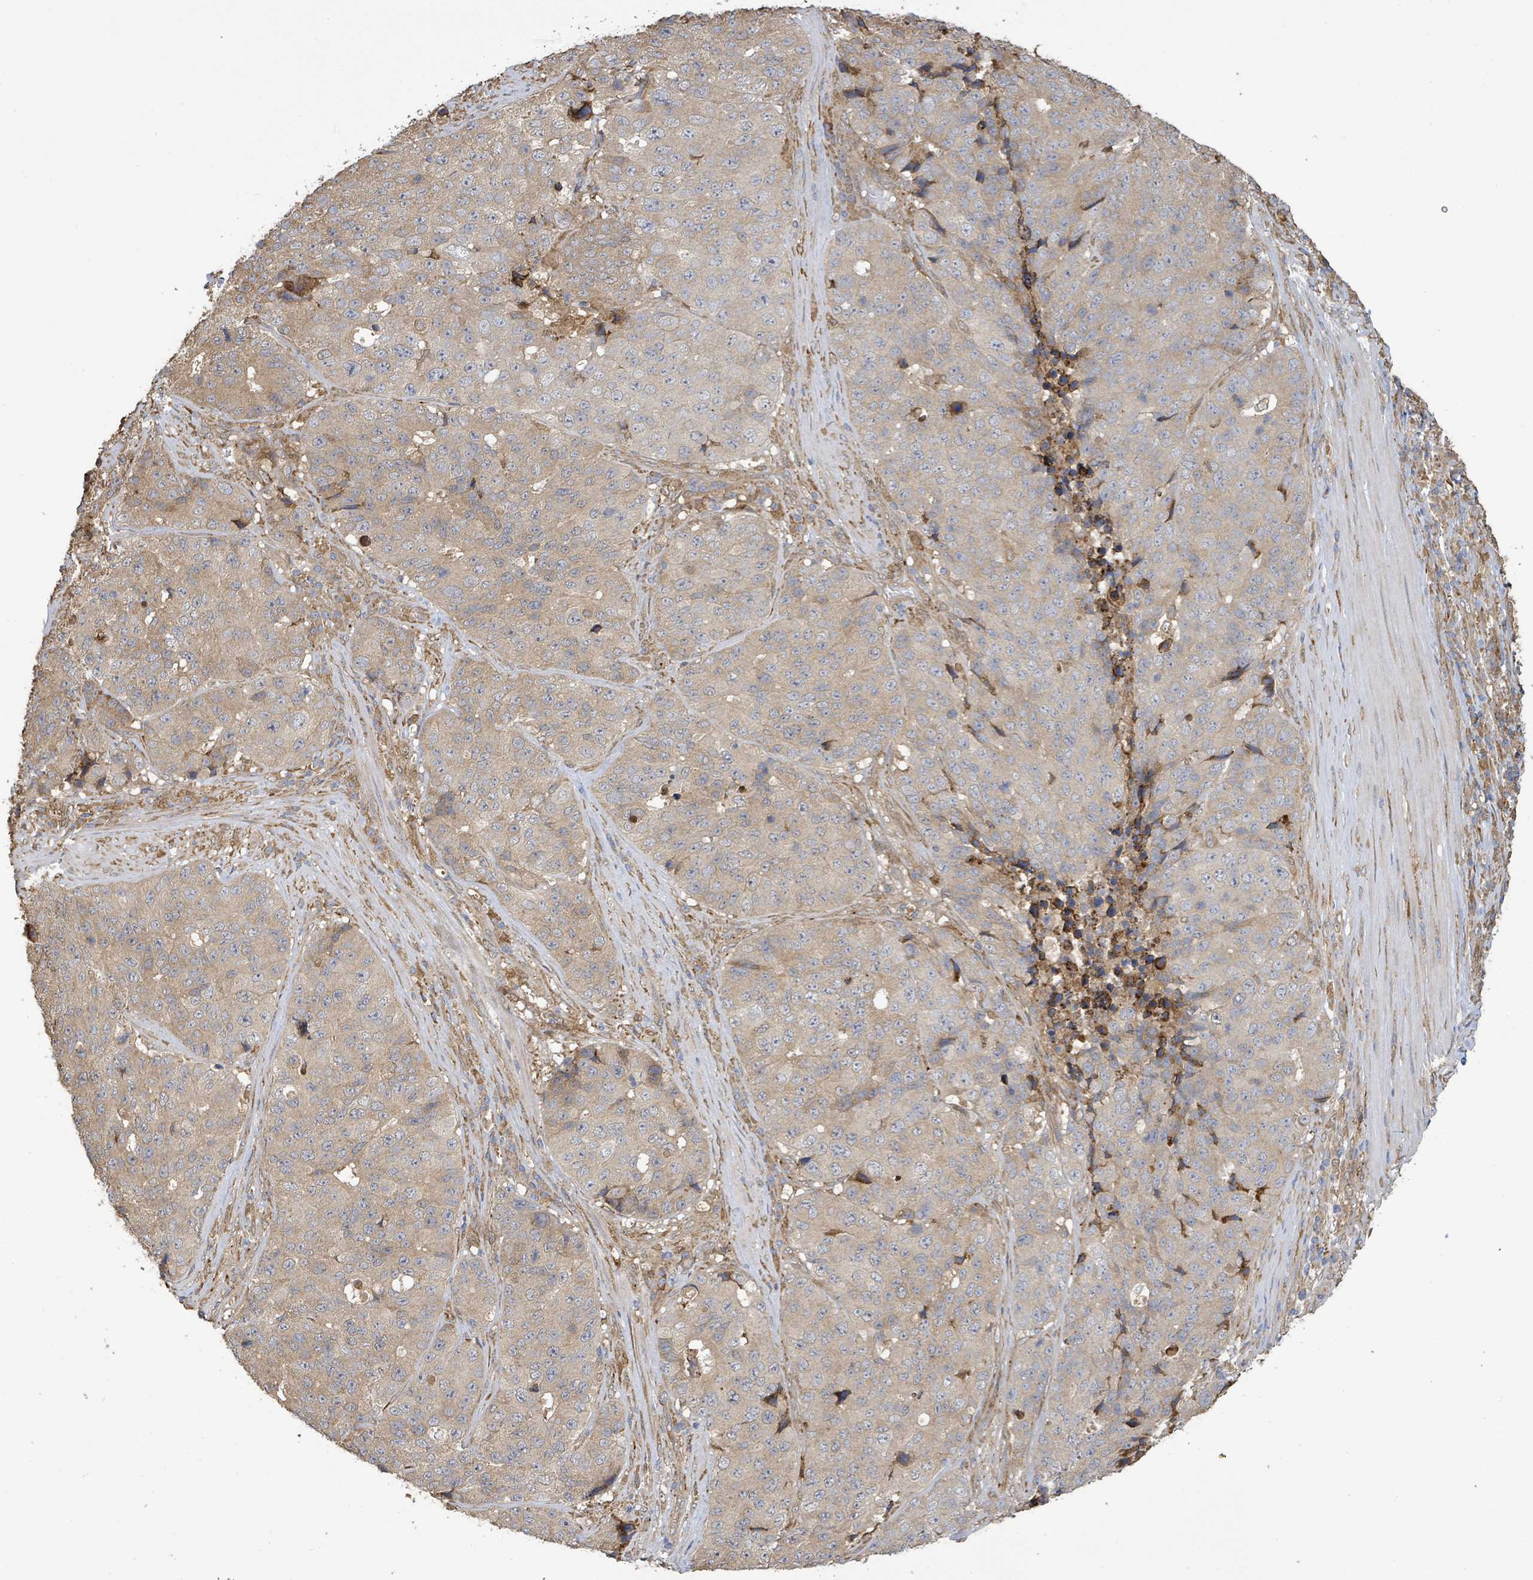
{"staining": {"intensity": "moderate", "quantity": ">75%", "location": "cytoplasmic/membranous"}, "tissue": "stomach cancer", "cell_type": "Tumor cells", "image_type": "cancer", "snomed": [{"axis": "morphology", "description": "Adenocarcinoma, NOS"}, {"axis": "topography", "description": "Stomach"}], "caption": "Immunohistochemical staining of human stomach cancer exhibits medium levels of moderate cytoplasmic/membranous protein expression in approximately >75% of tumor cells.", "gene": "ARPIN", "patient": {"sex": "male", "age": 71}}